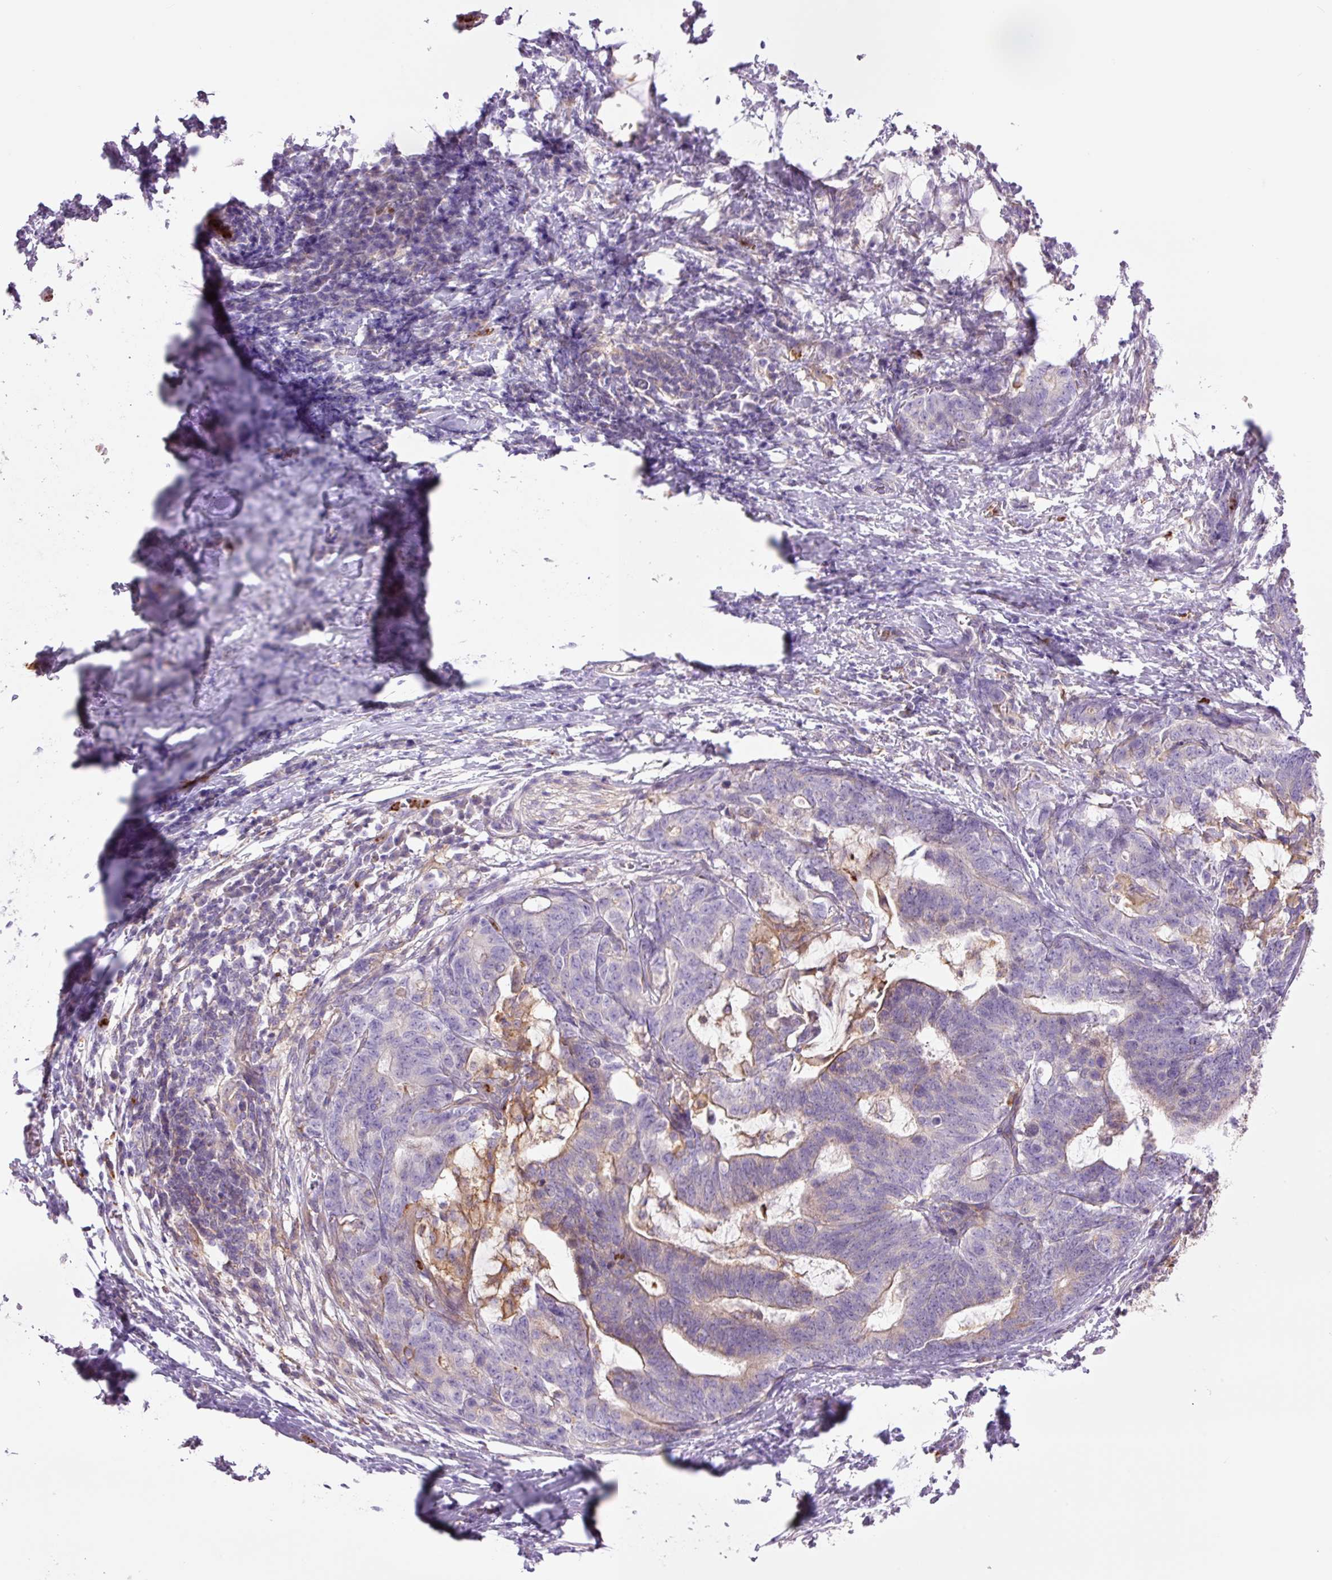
{"staining": {"intensity": "weak", "quantity": "<25%", "location": "cytoplasmic/membranous"}, "tissue": "stomach cancer", "cell_type": "Tumor cells", "image_type": "cancer", "snomed": [{"axis": "morphology", "description": "Normal tissue, NOS"}, {"axis": "morphology", "description": "Adenocarcinoma, NOS"}, {"axis": "topography", "description": "Stomach"}], "caption": "Immunohistochemical staining of human stomach cancer (adenocarcinoma) exhibits no significant expression in tumor cells.", "gene": "SH2D6", "patient": {"sex": "female", "age": 64}}